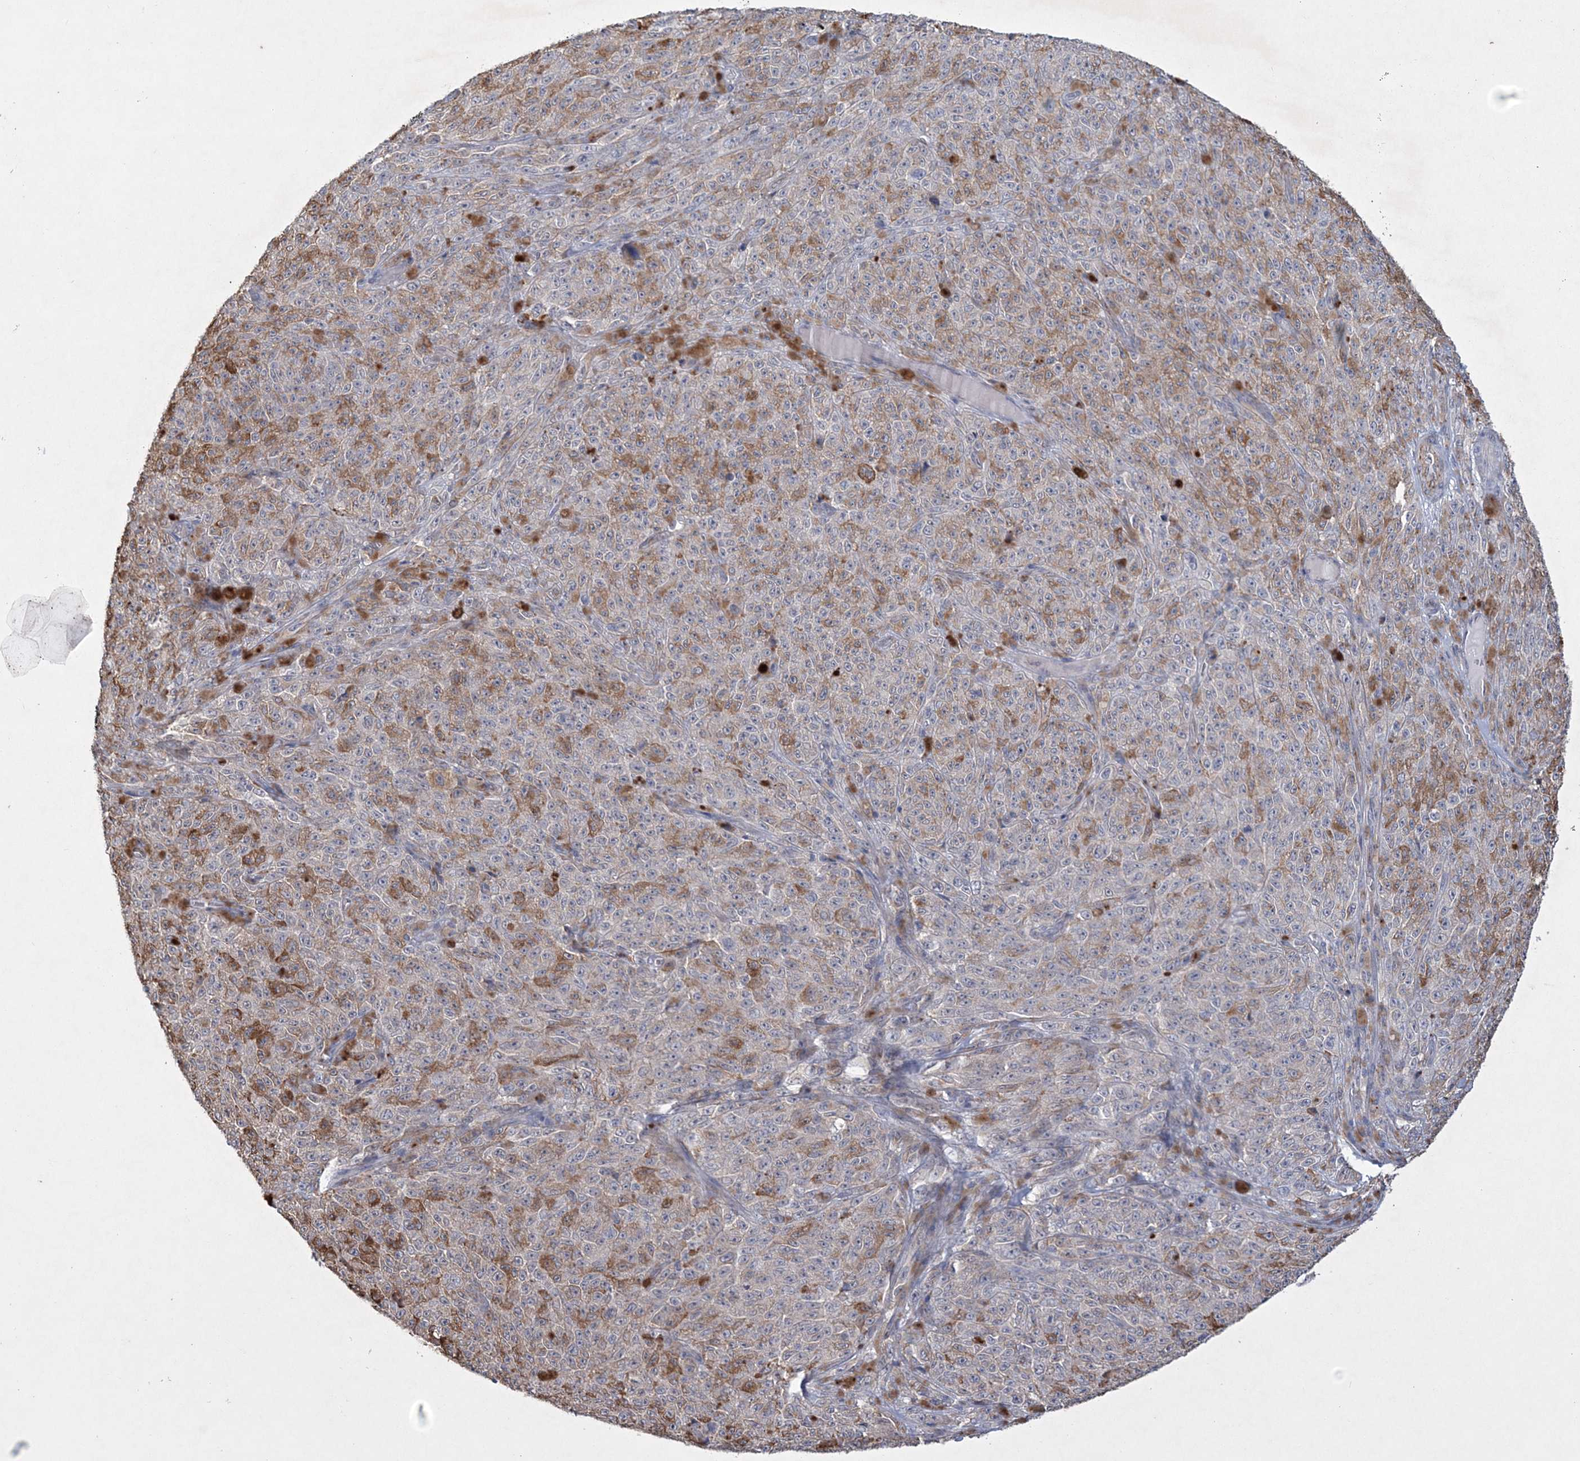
{"staining": {"intensity": "moderate", "quantity": "<25%", "location": "cytoplasmic/membranous"}, "tissue": "melanoma", "cell_type": "Tumor cells", "image_type": "cancer", "snomed": [{"axis": "morphology", "description": "Malignant melanoma, NOS"}, {"axis": "topography", "description": "Skin"}], "caption": "High-power microscopy captured an immunohistochemistry (IHC) micrograph of malignant melanoma, revealing moderate cytoplasmic/membranous expression in about <25% of tumor cells. (Brightfield microscopy of DAB IHC at high magnification).", "gene": "DPCD", "patient": {"sex": "female", "age": 82}}